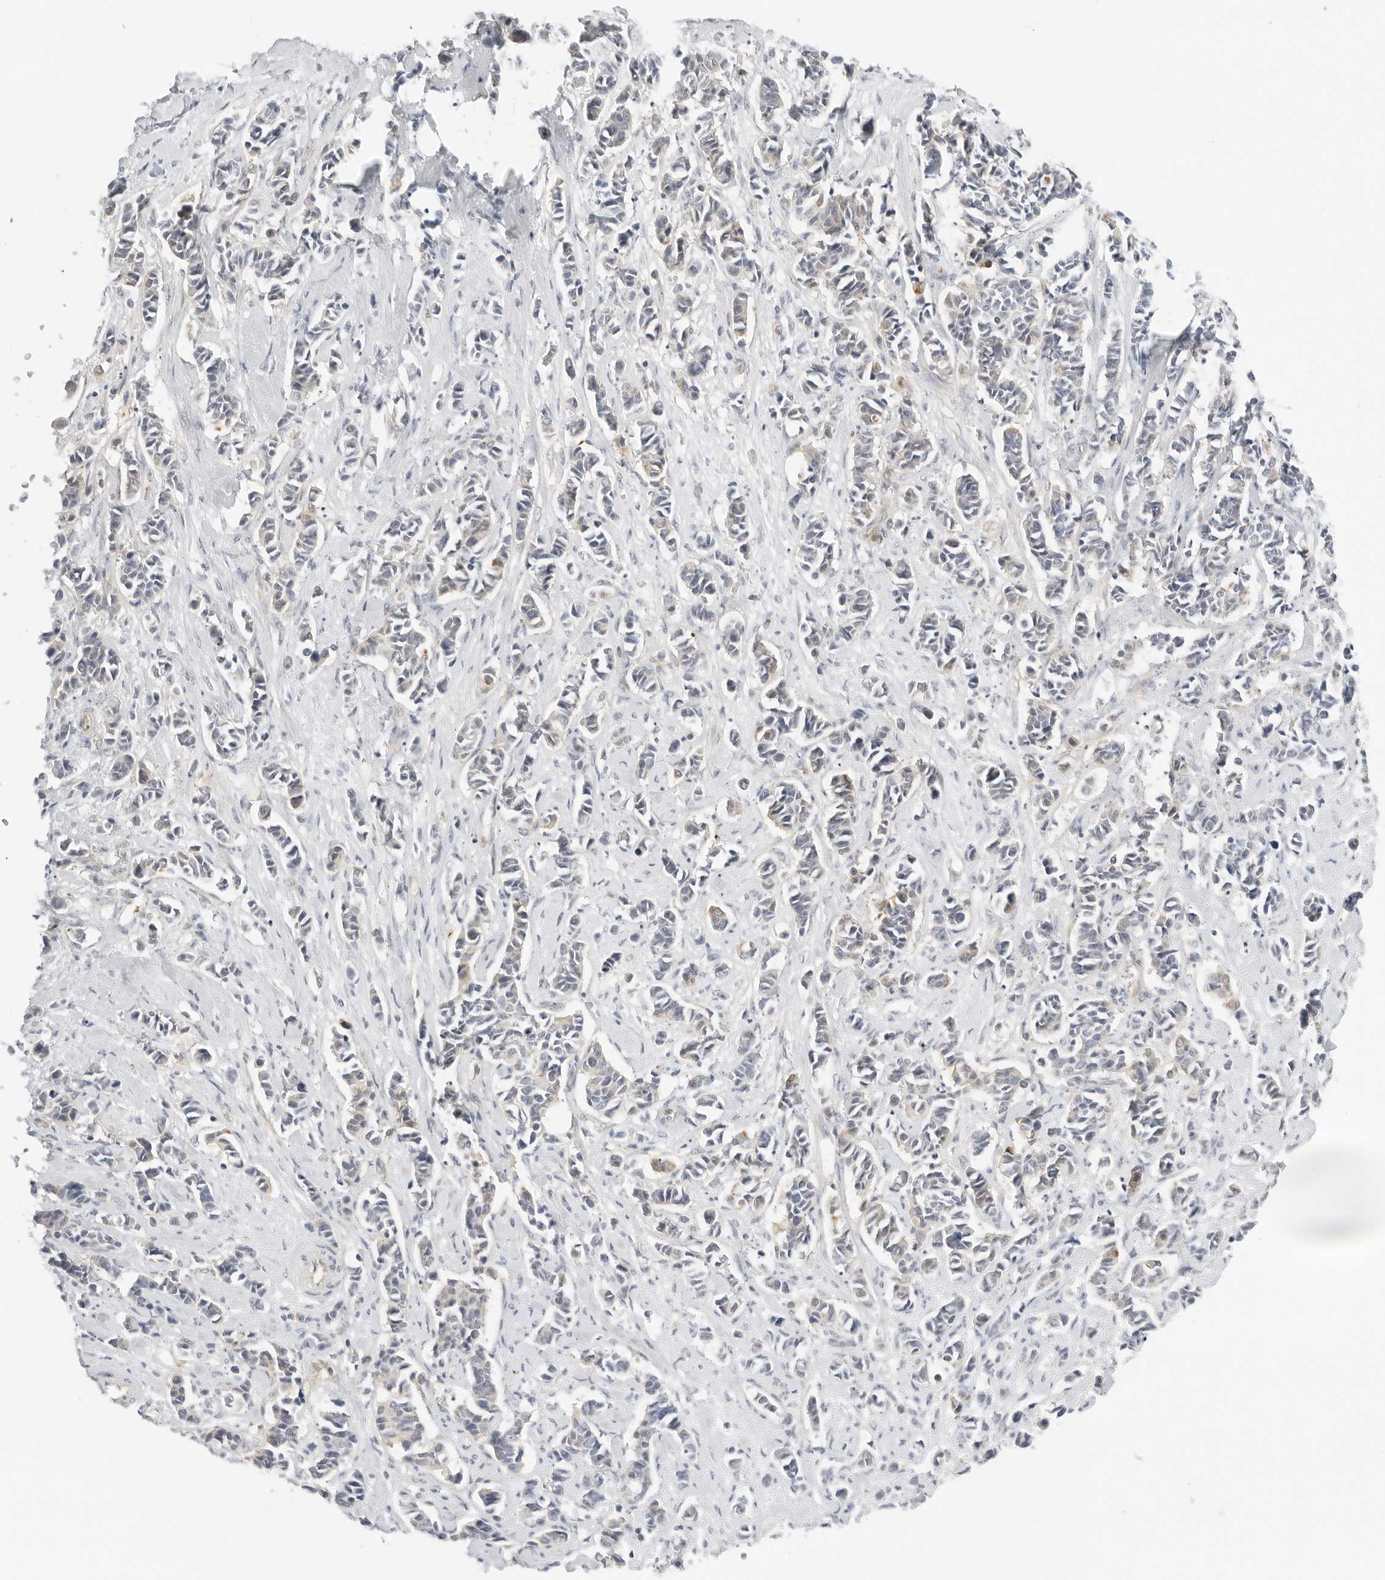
{"staining": {"intensity": "weak", "quantity": "<25%", "location": "cytoplasmic/membranous"}, "tissue": "cervical cancer", "cell_type": "Tumor cells", "image_type": "cancer", "snomed": [{"axis": "morphology", "description": "Normal tissue, NOS"}, {"axis": "morphology", "description": "Squamous cell carcinoma, NOS"}, {"axis": "topography", "description": "Cervix"}], "caption": "The immunohistochemistry (IHC) micrograph has no significant expression in tumor cells of cervical squamous cell carcinoma tissue.", "gene": "OSCP1", "patient": {"sex": "female", "age": 35}}